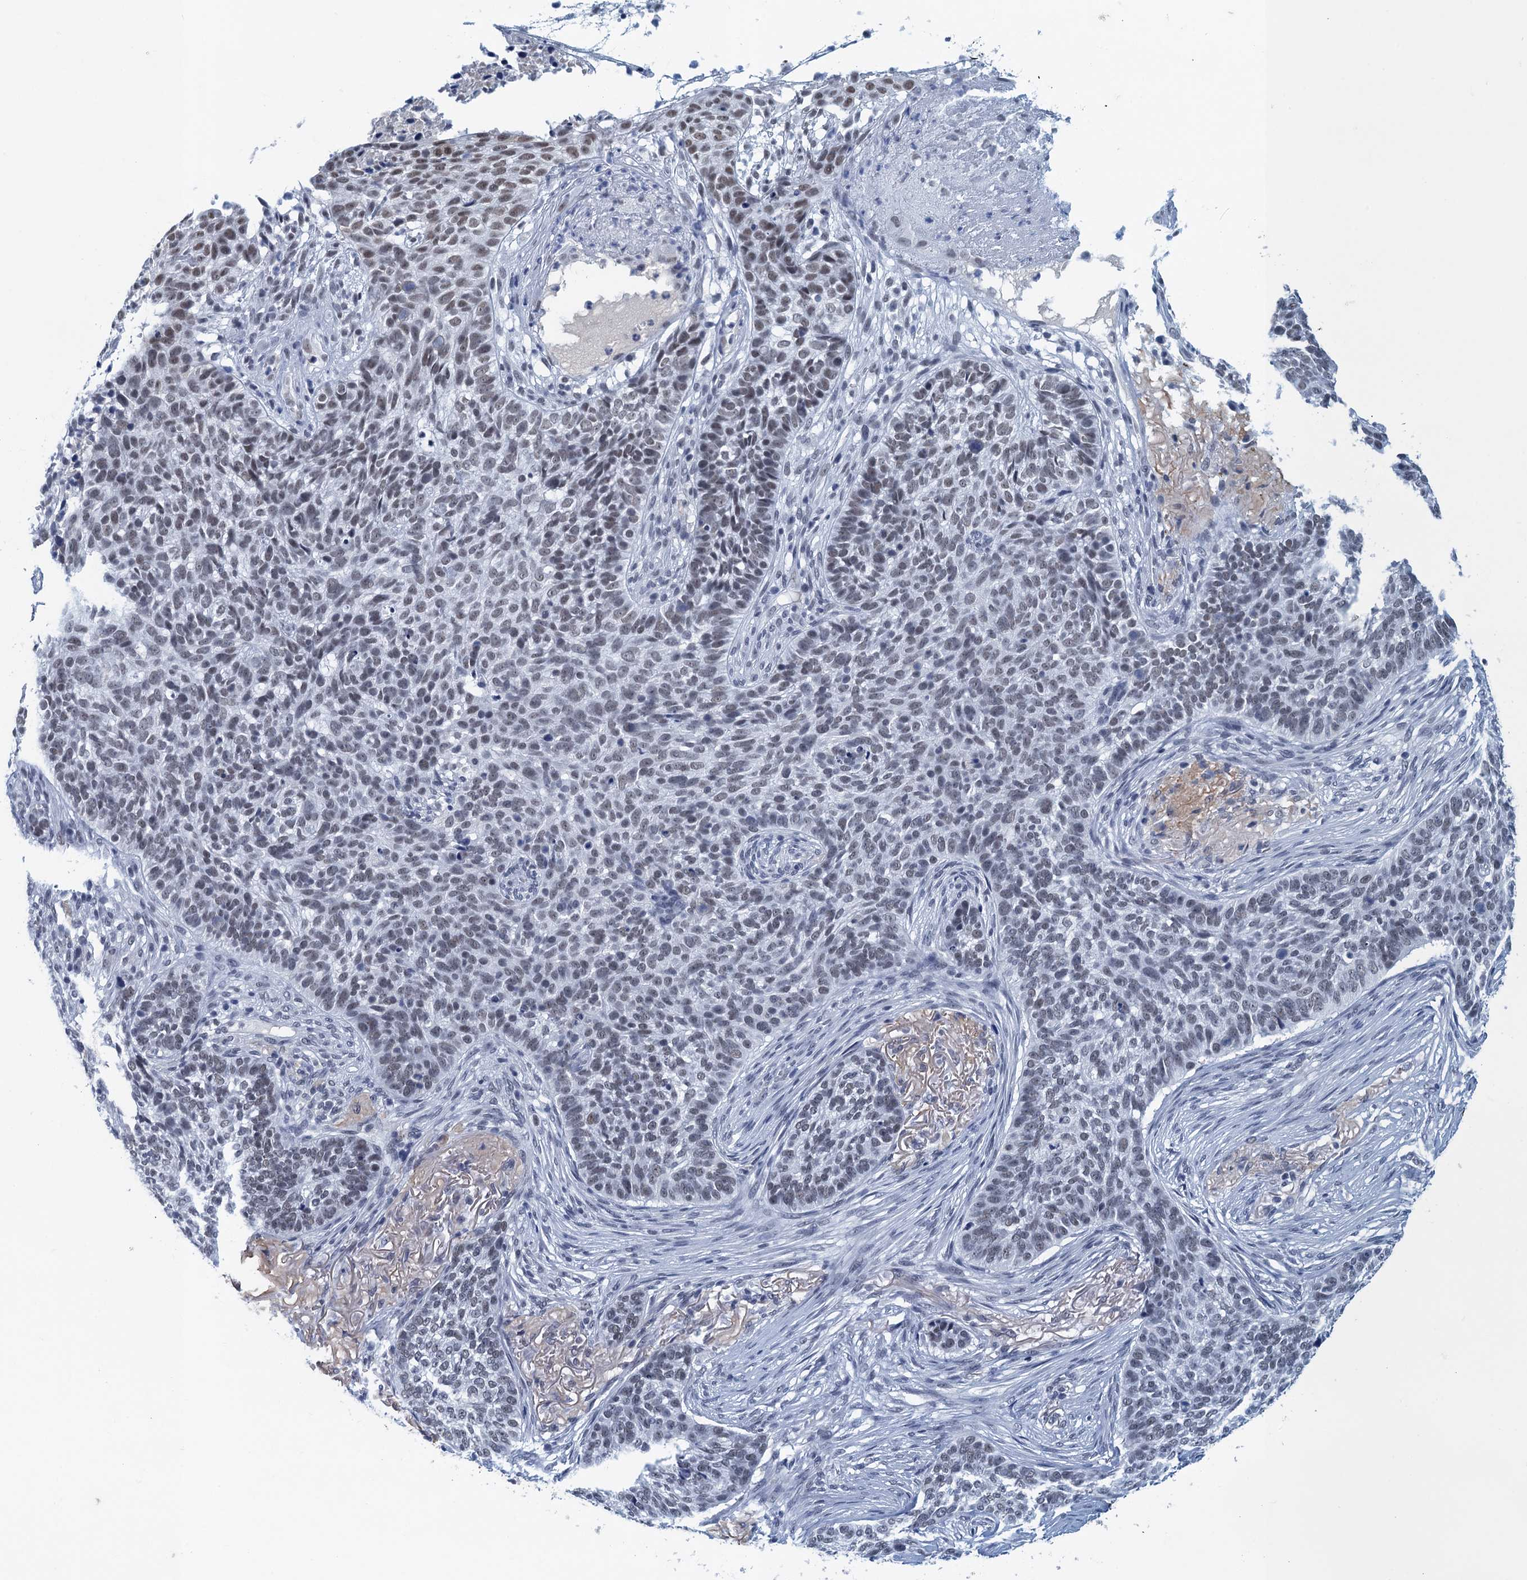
{"staining": {"intensity": "moderate", "quantity": "<25%", "location": "nuclear"}, "tissue": "skin cancer", "cell_type": "Tumor cells", "image_type": "cancer", "snomed": [{"axis": "morphology", "description": "Basal cell carcinoma"}, {"axis": "topography", "description": "Skin"}], "caption": "The photomicrograph exhibits staining of basal cell carcinoma (skin), revealing moderate nuclear protein positivity (brown color) within tumor cells.", "gene": "EPS8L1", "patient": {"sex": "male", "age": 85}}